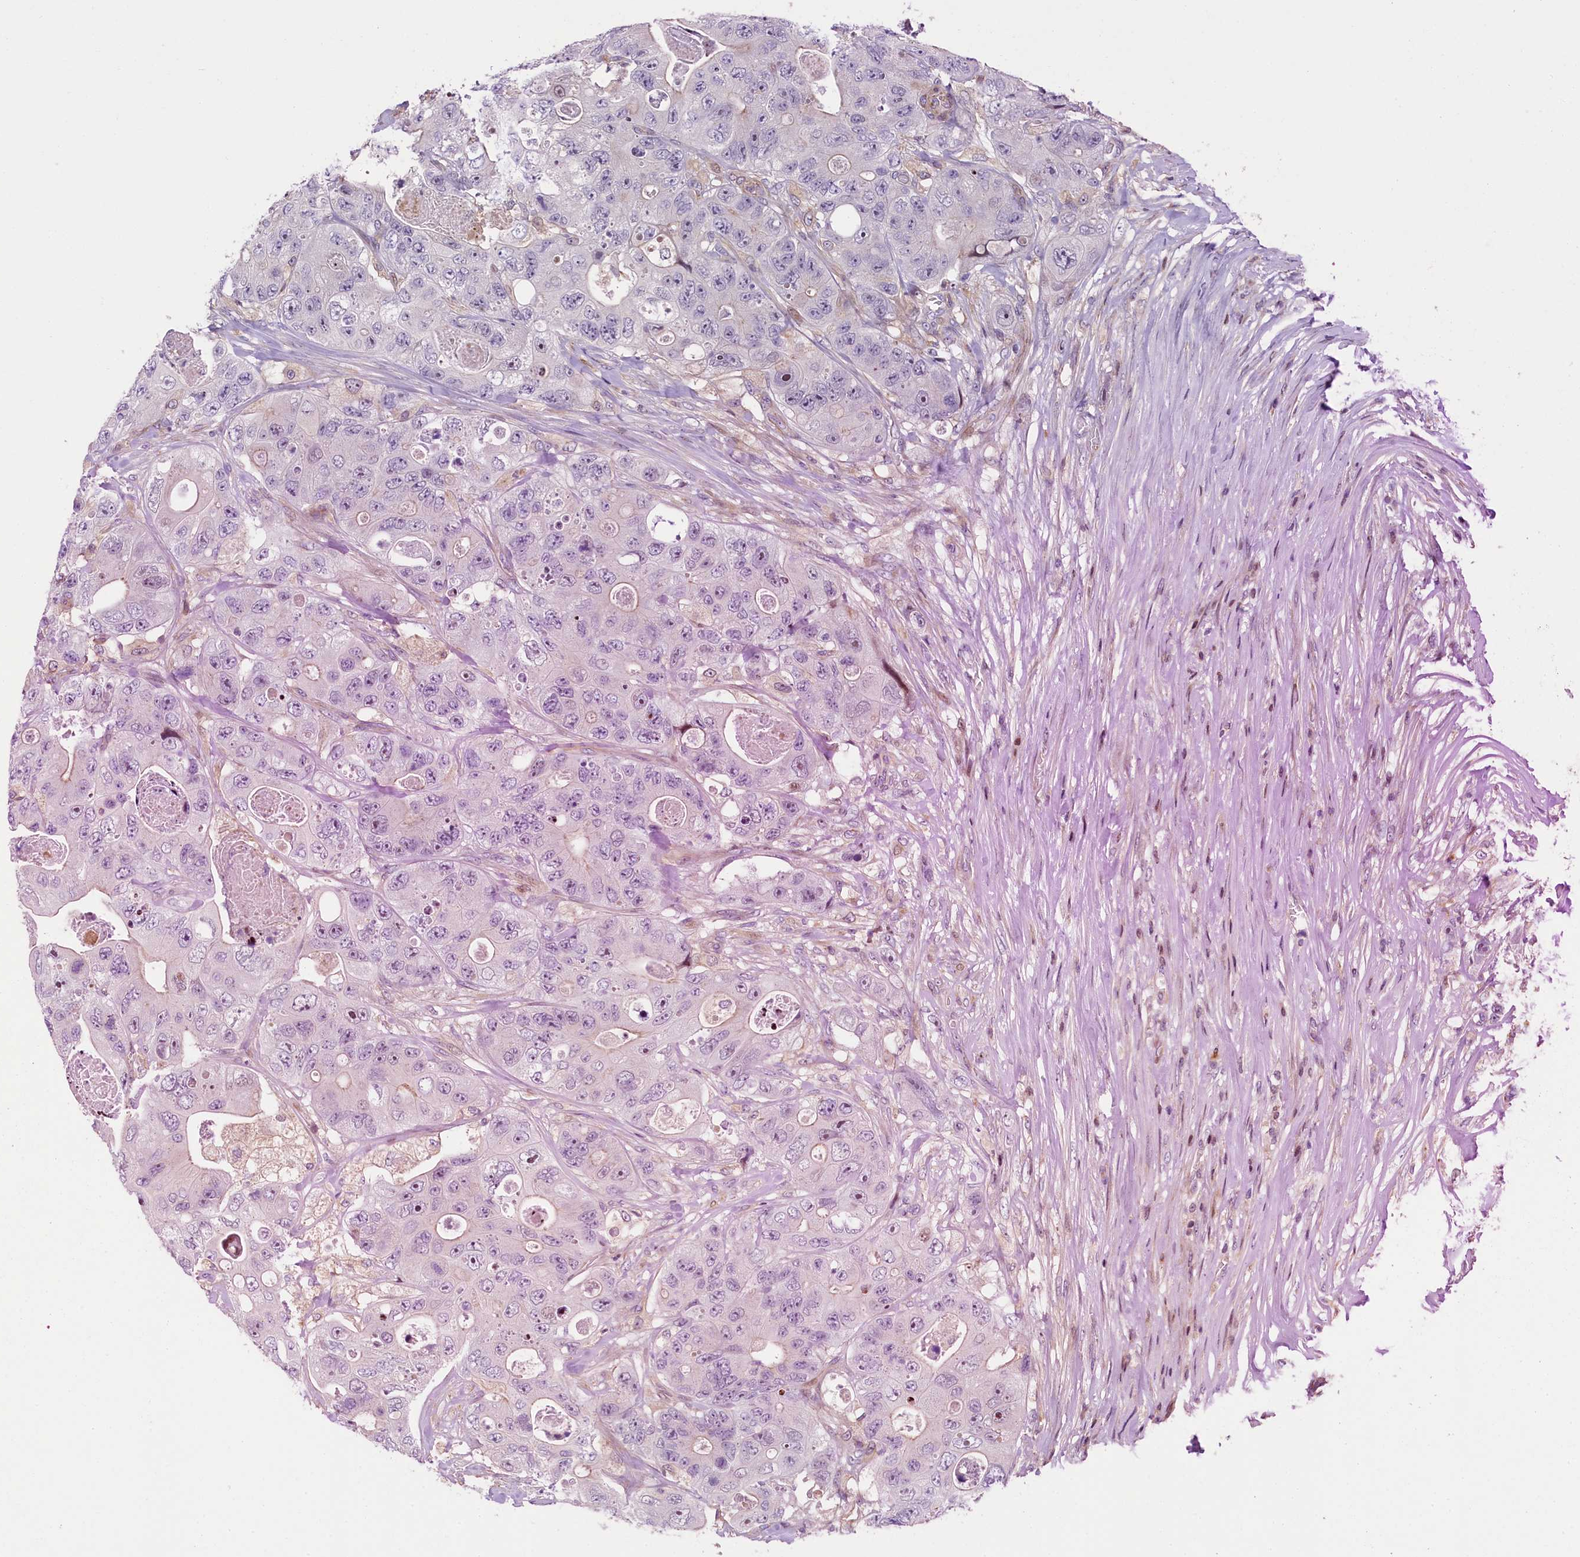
{"staining": {"intensity": "negative", "quantity": "none", "location": "none"}, "tissue": "colorectal cancer", "cell_type": "Tumor cells", "image_type": "cancer", "snomed": [{"axis": "morphology", "description": "Adenocarcinoma, NOS"}, {"axis": "topography", "description": "Colon"}], "caption": "DAB immunohistochemical staining of colorectal adenocarcinoma shows no significant positivity in tumor cells.", "gene": "TGDS", "patient": {"sex": "female", "age": 46}}